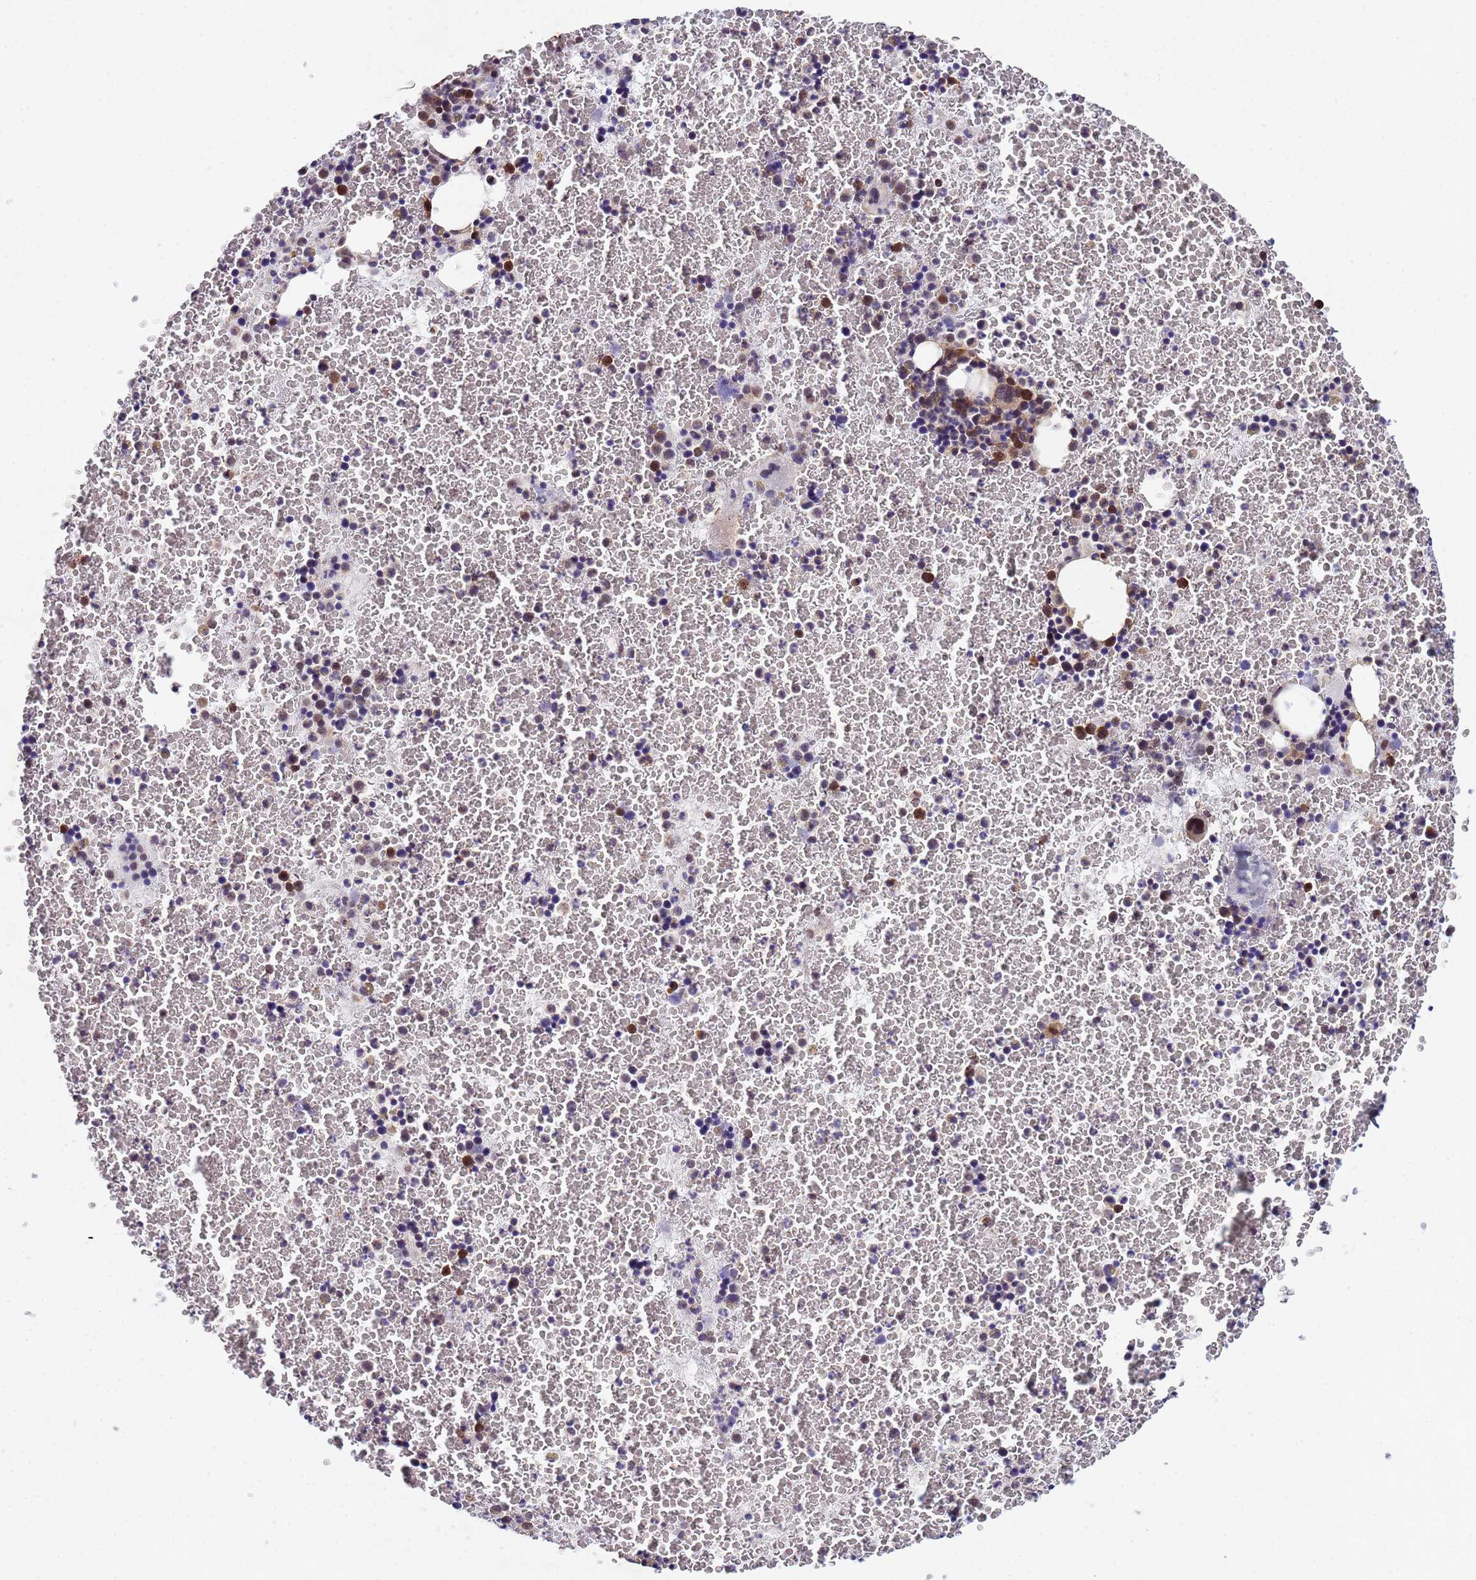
{"staining": {"intensity": "moderate", "quantity": "<25%", "location": "nuclear"}, "tissue": "bone marrow", "cell_type": "Hematopoietic cells", "image_type": "normal", "snomed": [{"axis": "morphology", "description": "Normal tissue, NOS"}, {"axis": "topography", "description": "Bone marrow"}], "caption": "High-magnification brightfield microscopy of unremarkable bone marrow stained with DAB (brown) and counterstained with hematoxylin (blue). hematopoietic cells exhibit moderate nuclear positivity is appreciated in approximately<25% of cells. (DAB (3,3'-diaminobenzidine) = brown stain, brightfield microscopy at high magnification).", "gene": "TRIP6", "patient": {"sex": "male", "age": 11}}